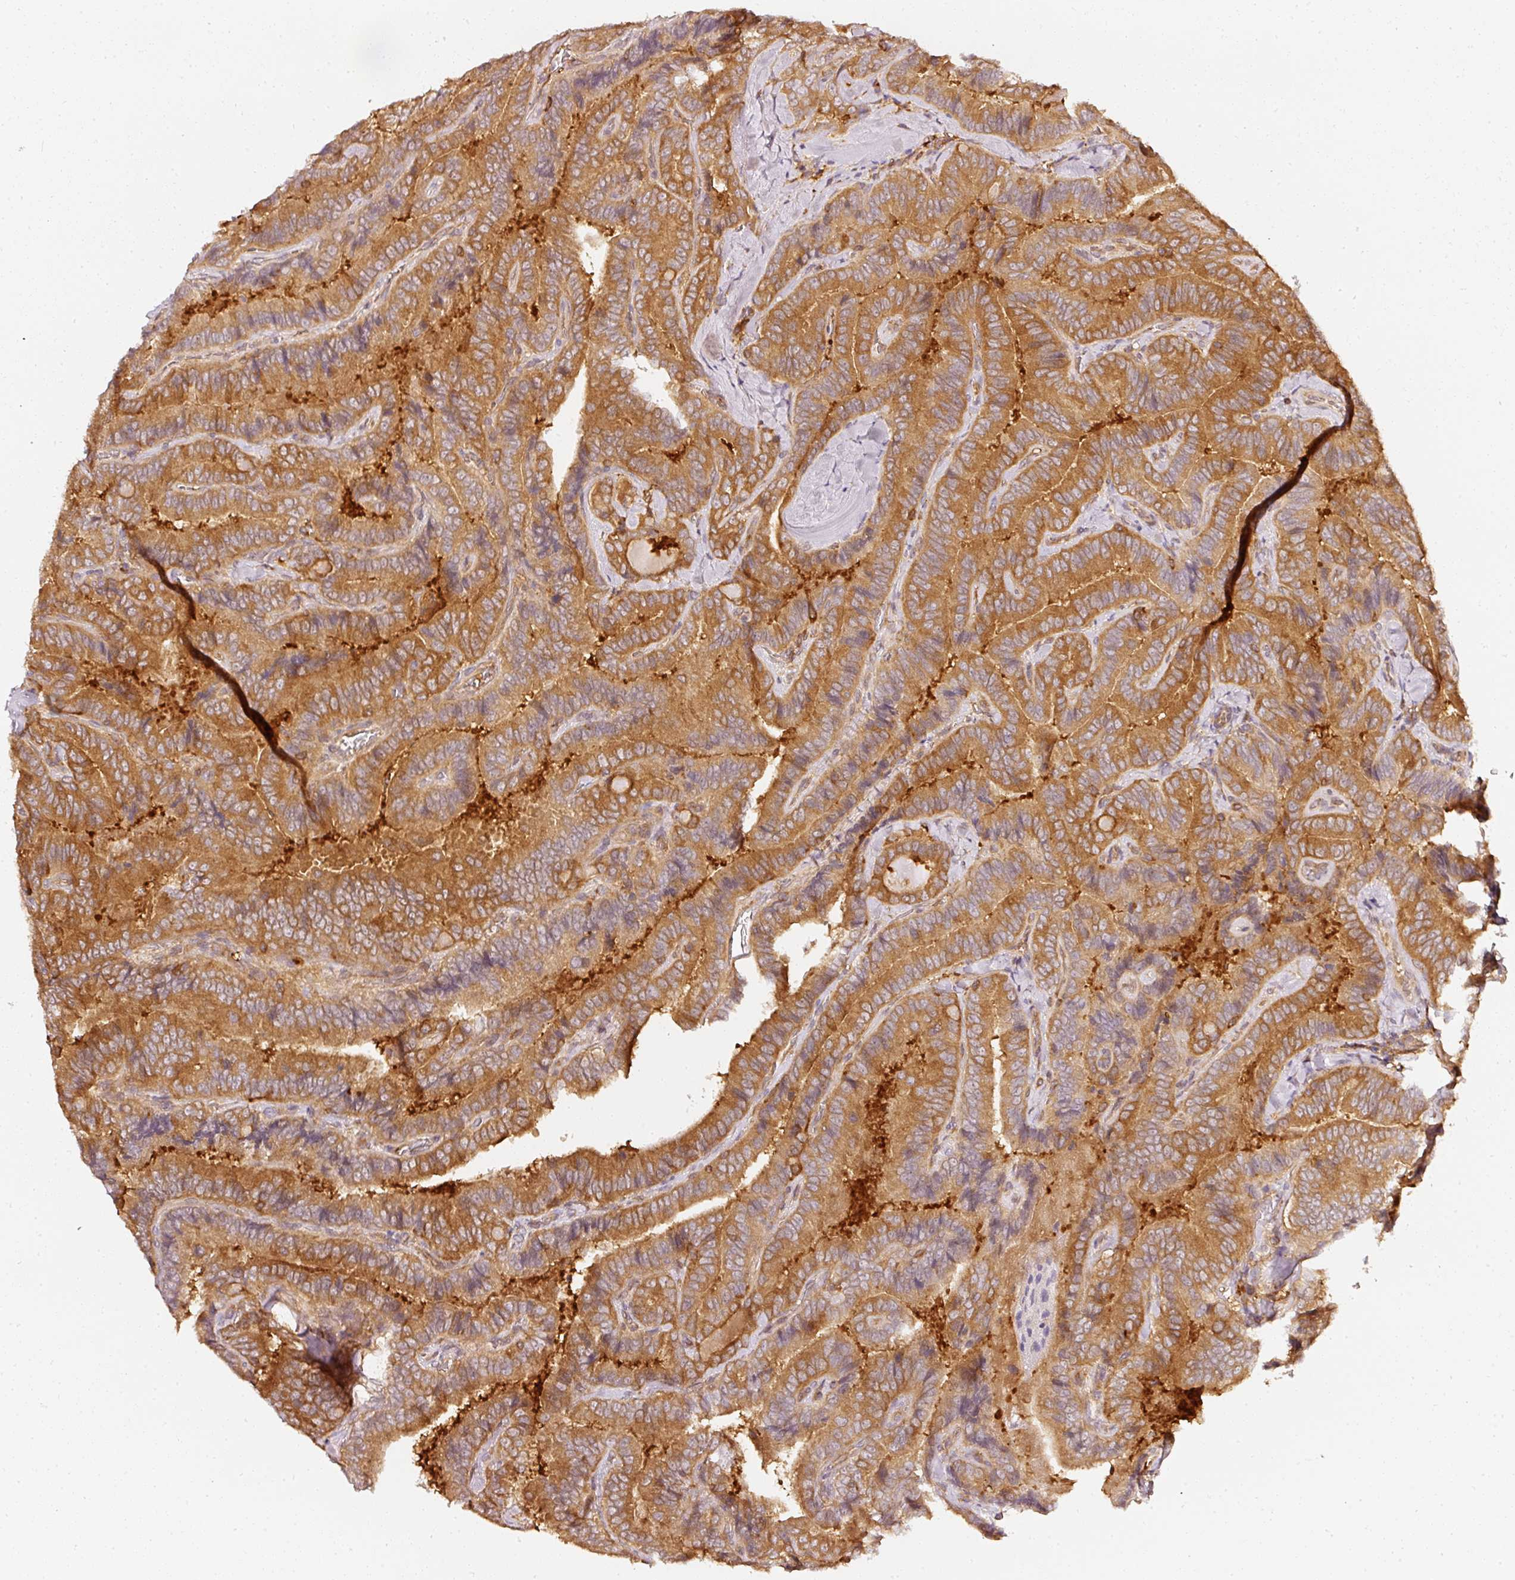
{"staining": {"intensity": "strong", "quantity": ">75%", "location": "cytoplasmic/membranous"}, "tissue": "thyroid cancer", "cell_type": "Tumor cells", "image_type": "cancer", "snomed": [{"axis": "morphology", "description": "Papillary adenocarcinoma, NOS"}, {"axis": "topography", "description": "Thyroid gland"}], "caption": "DAB immunohistochemical staining of papillary adenocarcinoma (thyroid) demonstrates strong cytoplasmic/membranous protein positivity in approximately >75% of tumor cells.", "gene": "ASMTL", "patient": {"sex": "male", "age": 61}}